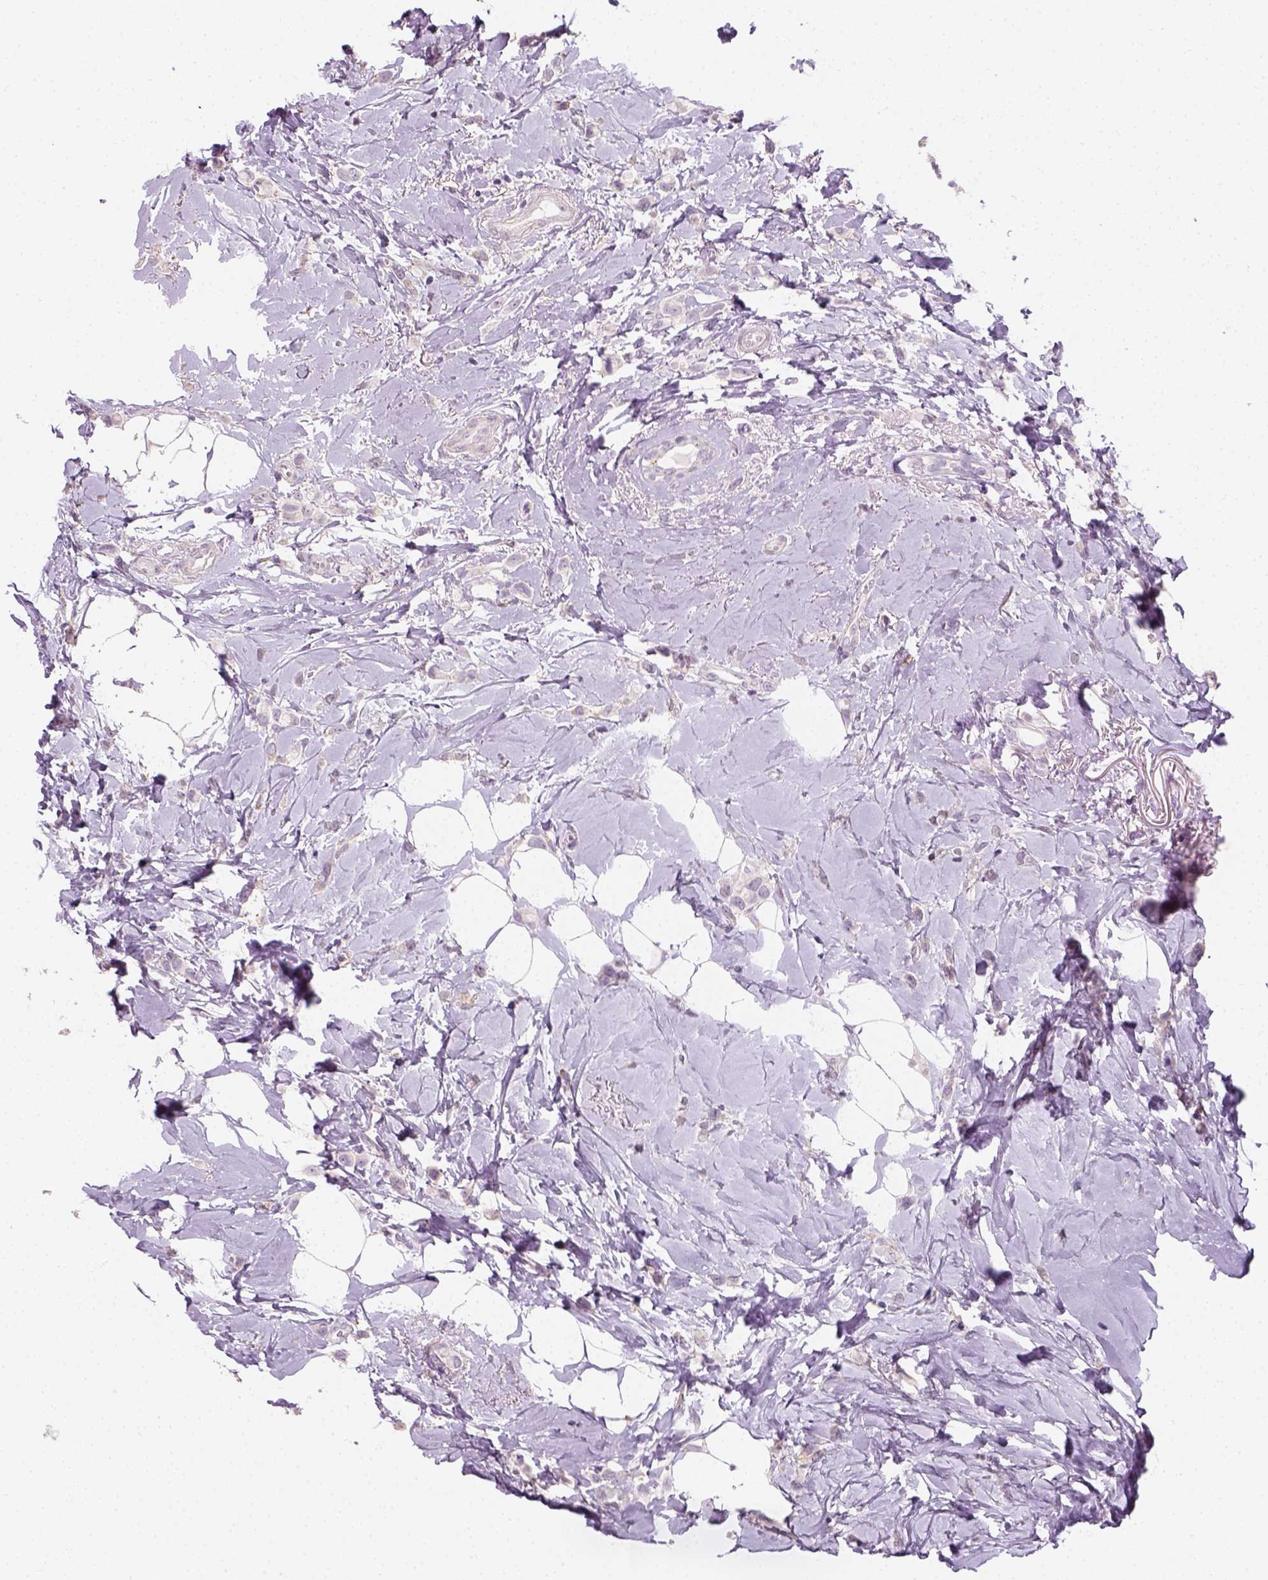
{"staining": {"intensity": "negative", "quantity": "none", "location": "none"}, "tissue": "breast cancer", "cell_type": "Tumor cells", "image_type": "cancer", "snomed": [{"axis": "morphology", "description": "Lobular carcinoma"}, {"axis": "topography", "description": "Breast"}], "caption": "Tumor cells show no significant staining in breast lobular carcinoma.", "gene": "FAM163B", "patient": {"sex": "female", "age": 66}}